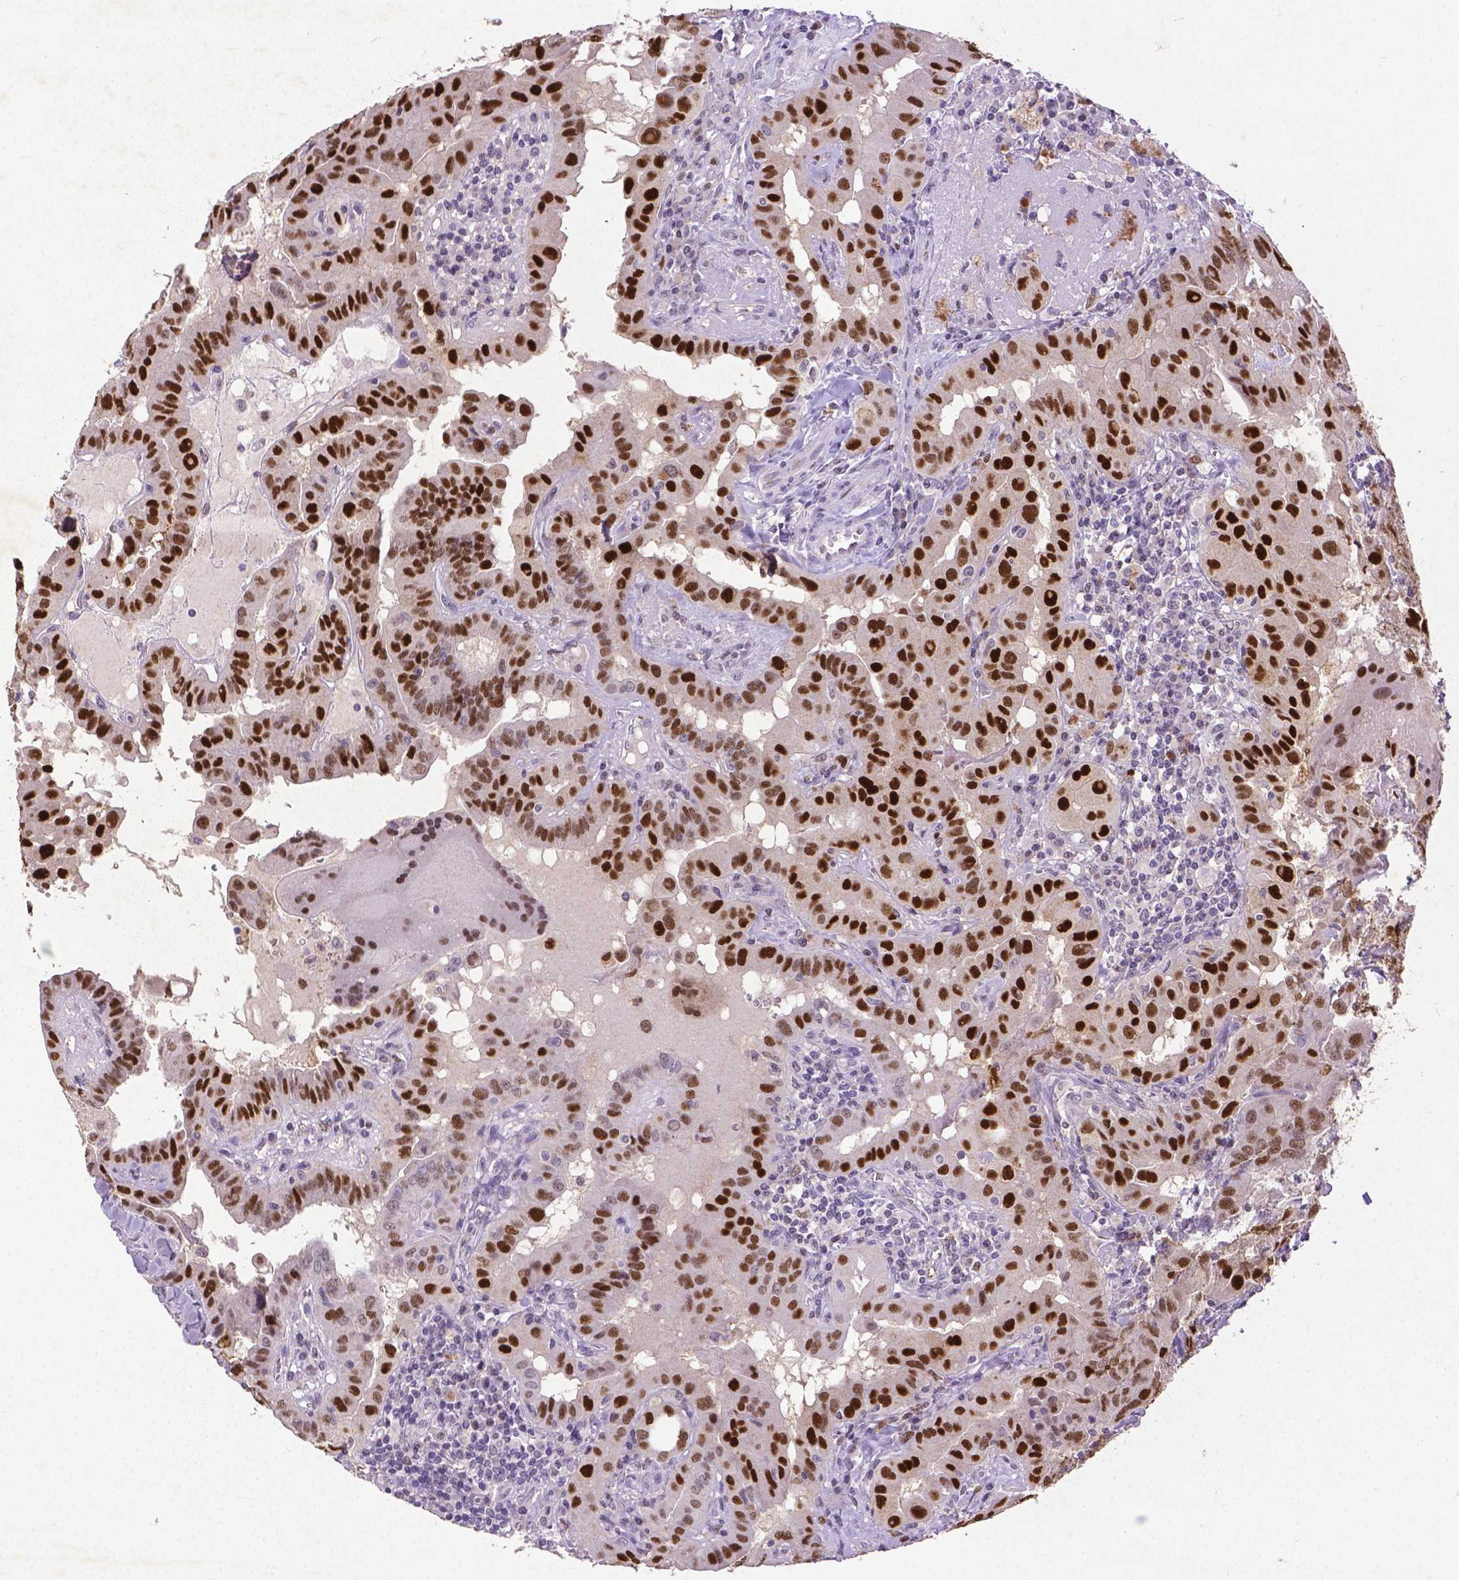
{"staining": {"intensity": "strong", "quantity": ">75%", "location": "nuclear"}, "tissue": "thyroid cancer", "cell_type": "Tumor cells", "image_type": "cancer", "snomed": [{"axis": "morphology", "description": "Papillary adenocarcinoma, NOS"}, {"axis": "topography", "description": "Thyroid gland"}], "caption": "Thyroid cancer (papillary adenocarcinoma) tissue shows strong nuclear expression in about >75% of tumor cells, visualized by immunohistochemistry. (DAB (3,3'-diaminobenzidine) IHC, brown staining for protein, blue staining for nuclei).", "gene": "CDKN1A", "patient": {"sex": "female", "age": 37}}